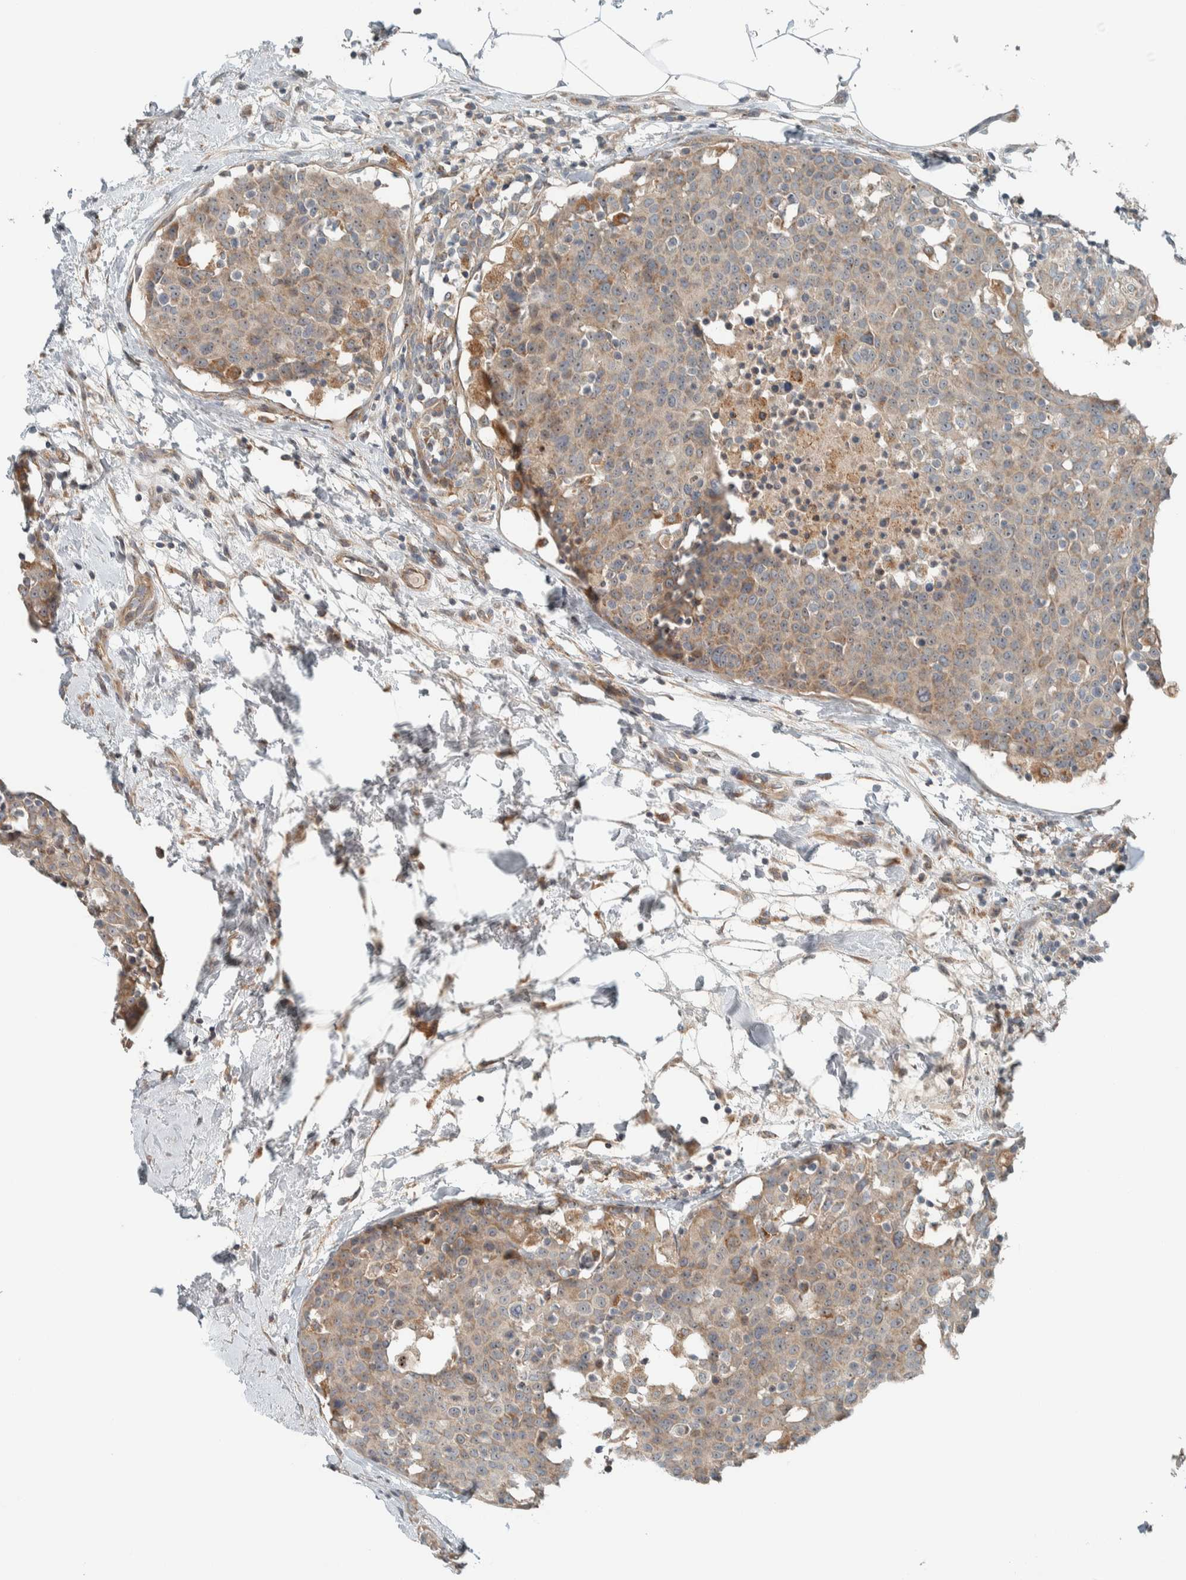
{"staining": {"intensity": "moderate", "quantity": ">75%", "location": "cytoplasmic/membranous,nuclear"}, "tissue": "breast cancer", "cell_type": "Tumor cells", "image_type": "cancer", "snomed": [{"axis": "morphology", "description": "Normal tissue, NOS"}, {"axis": "morphology", "description": "Duct carcinoma"}, {"axis": "topography", "description": "Breast"}], "caption": "A high-resolution photomicrograph shows IHC staining of intraductal carcinoma (breast), which reveals moderate cytoplasmic/membranous and nuclear expression in about >75% of tumor cells. (DAB (3,3'-diaminobenzidine) = brown stain, brightfield microscopy at high magnification).", "gene": "SLFN12L", "patient": {"sex": "female", "age": 37}}